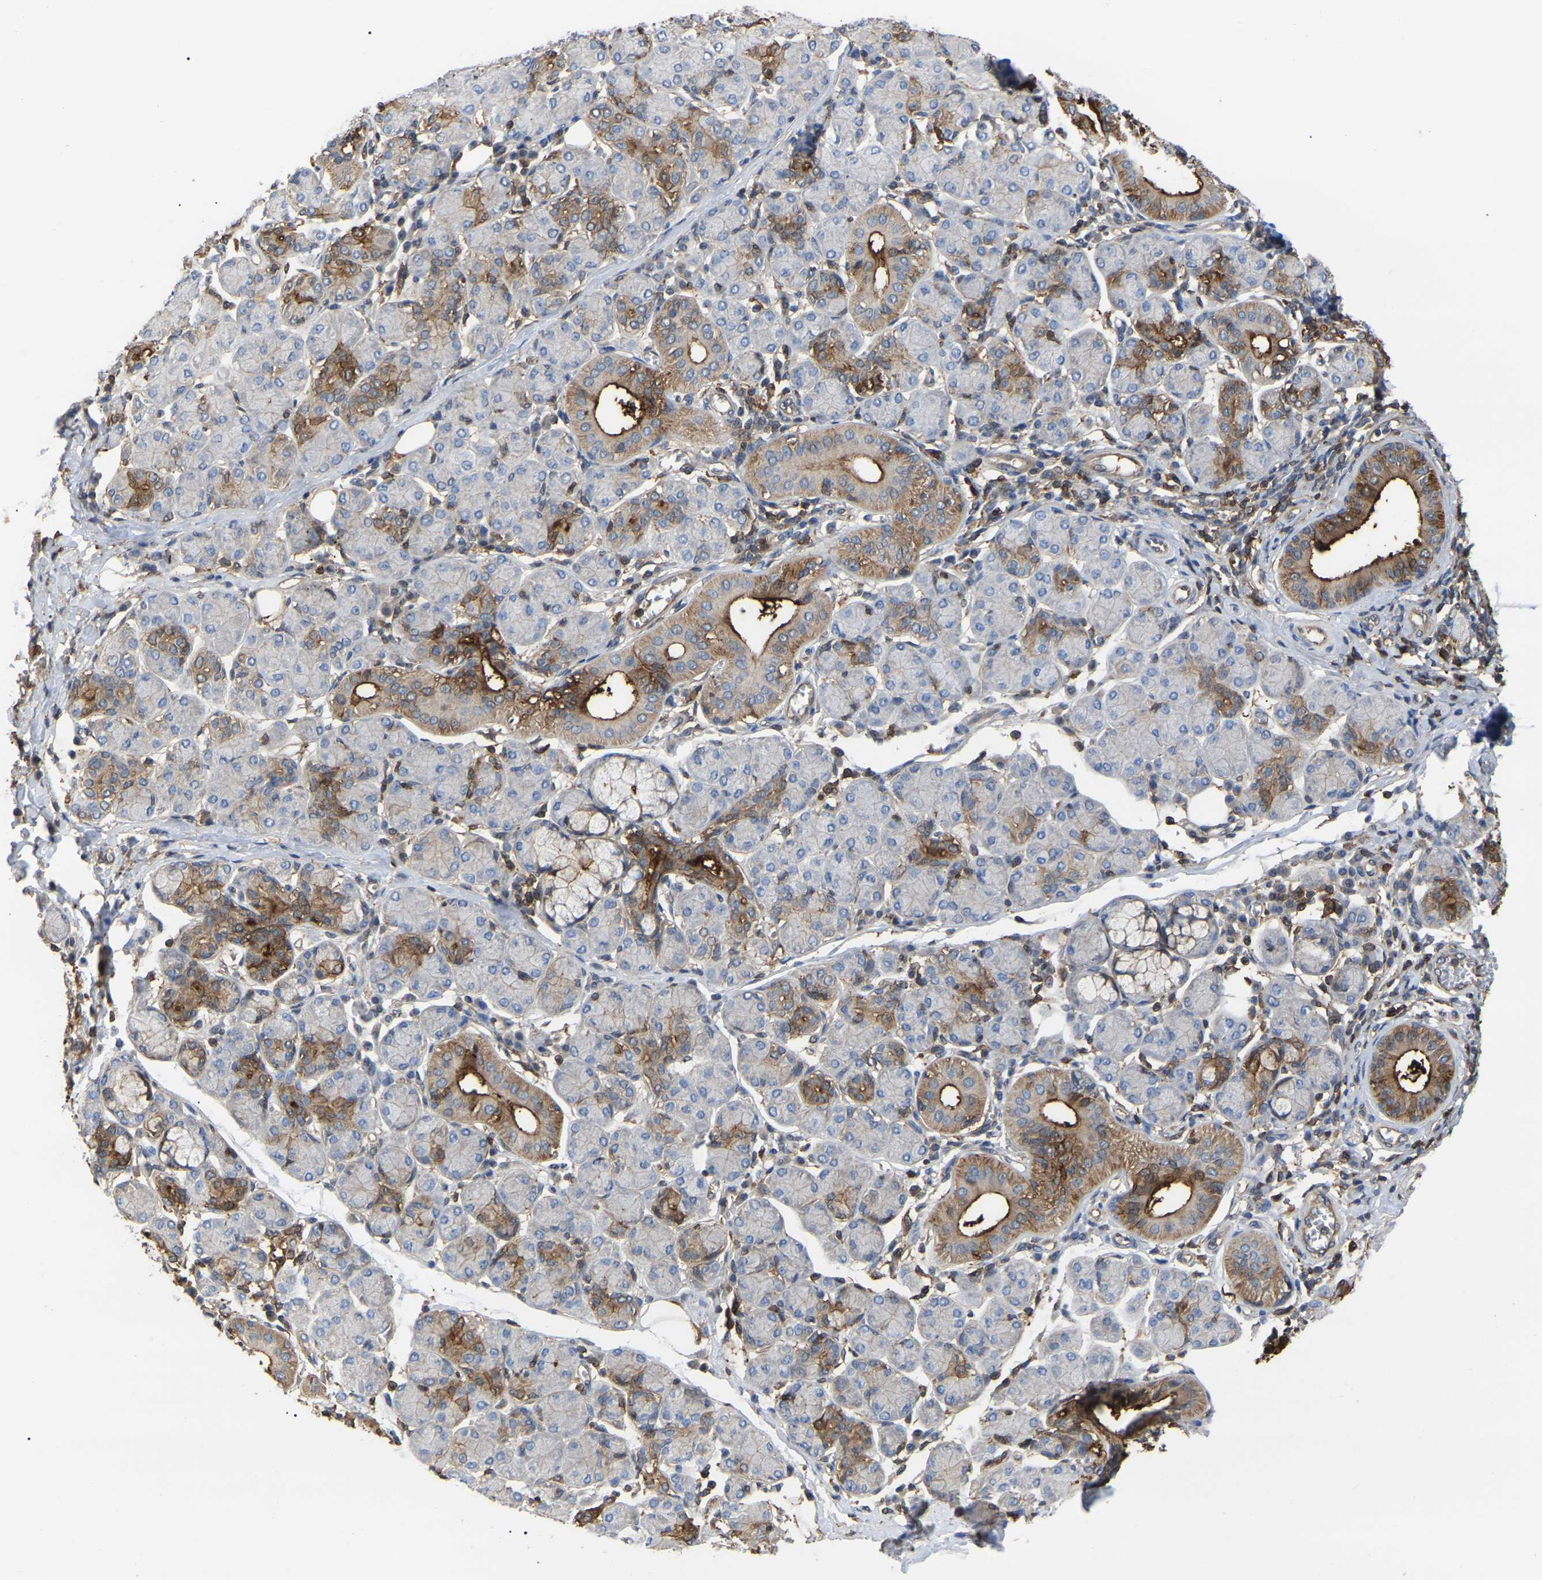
{"staining": {"intensity": "moderate", "quantity": "<25%", "location": "cytoplasmic/membranous"}, "tissue": "salivary gland", "cell_type": "Glandular cells", "image_type": "normal", "snomed": [{"axis": "morphology", "description": "Normal tissue, NOS"}, {"axis": "morphology", "description": "Inflammation, NOS"}, {"axis": "topography", "description": "Lymph node"}, {"axis": "topography", "description": "Salivary gland"}], "caption": "About <25% of glandular cells in benign salivary gland exhibit moderate cytoplasmic/membranous protein staining as visualized by brown immunohistochemical staining.", "gene": "CIT", "patient": {"sex": "male", "age": 3}}